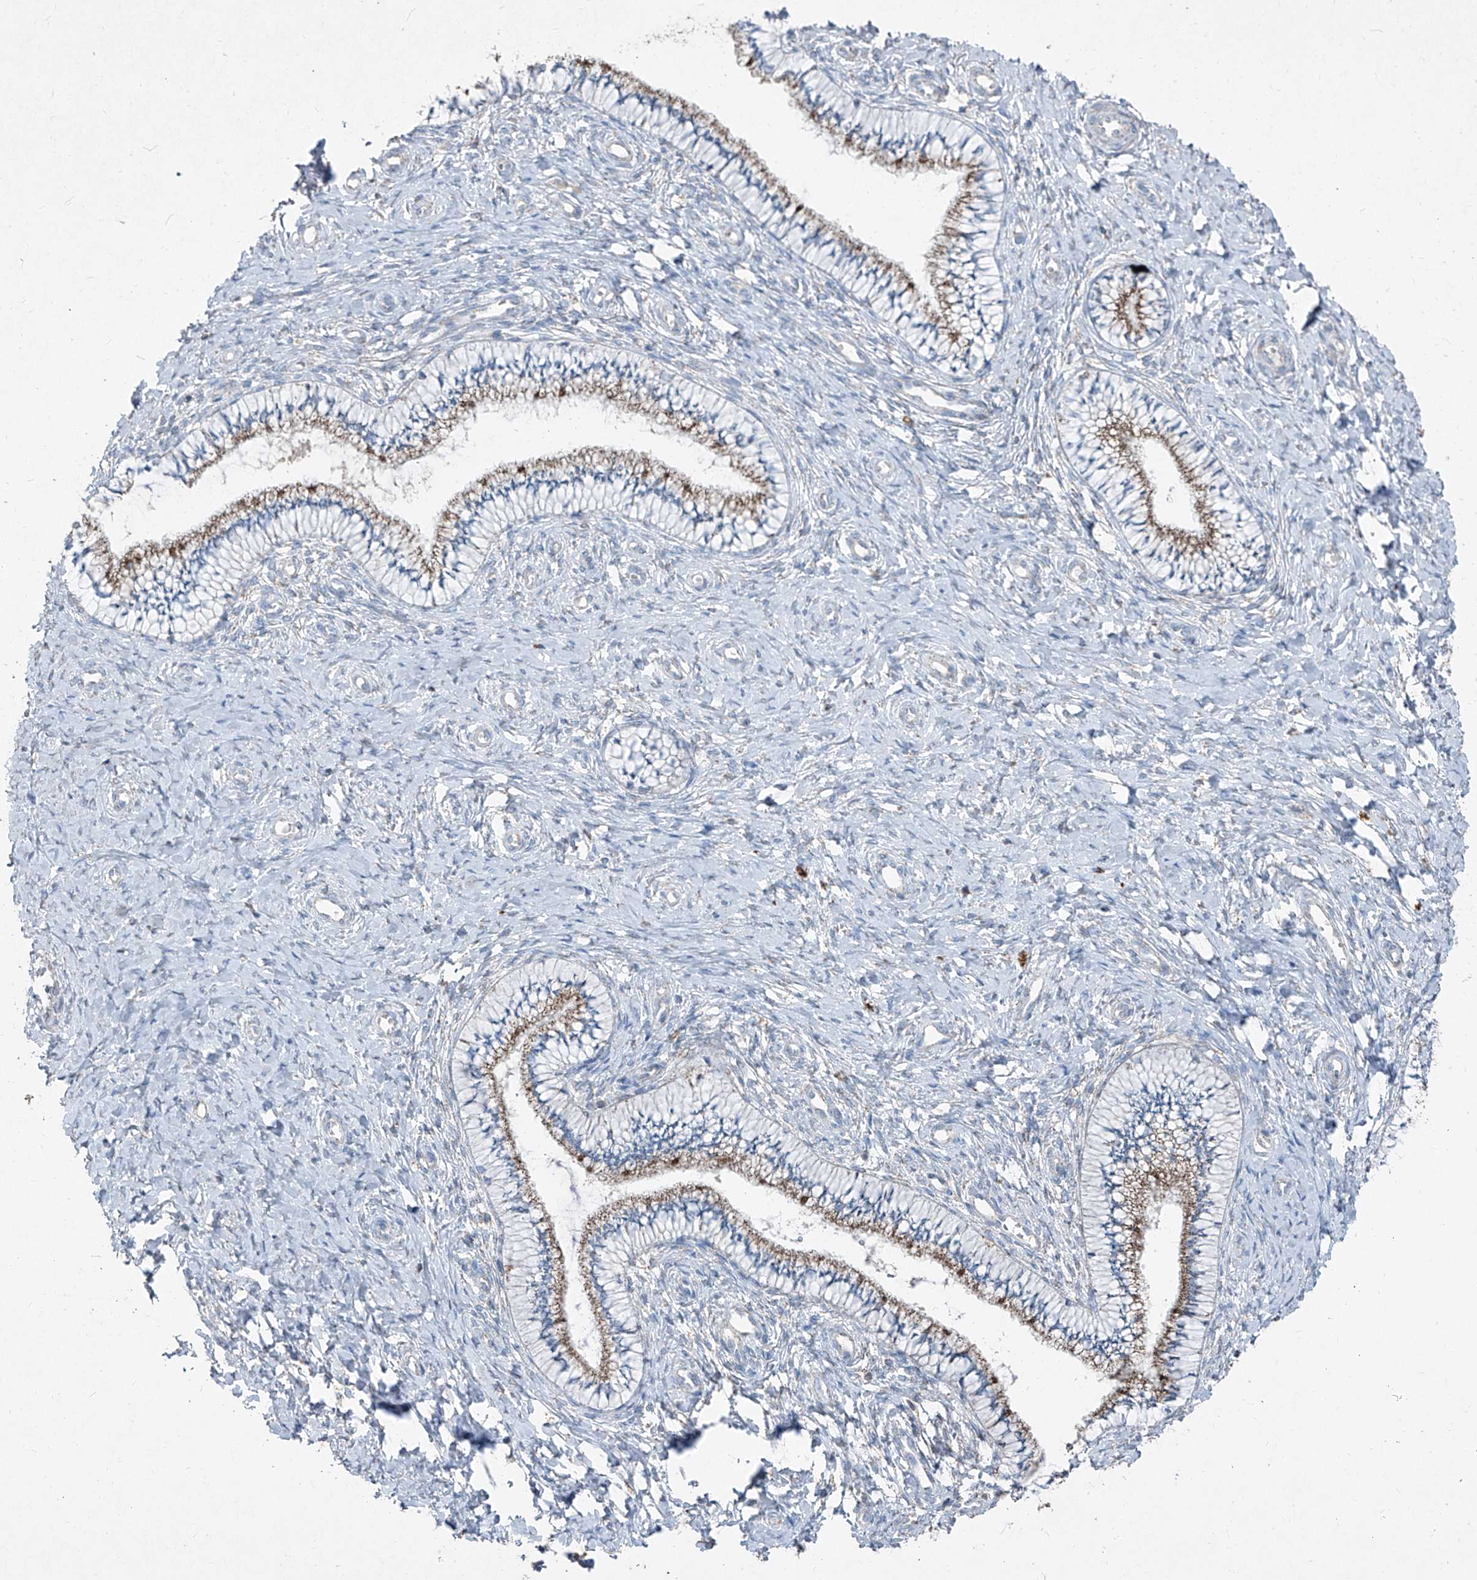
{"staining": {"intensity": "moderate", "quantity": "25%-75%", "location": "cytoplasmic/membranous"}, "tissue": "cervix", "cell_type": "Glandular cells", "image_type": "normal", "snomed": [{"axis": "morphology", "description": "Normal tissue, NOS"}, {"axis": "topography", "description": "Cervix"}], "caption": "Cervix stained with a brown dye demonstrates moderate cytoplasmic/membranous positive staining in approximately 25%-75% of glandular cells.", "gene": "ABCD3", "patient": {"sex": "female", "age": 36}}